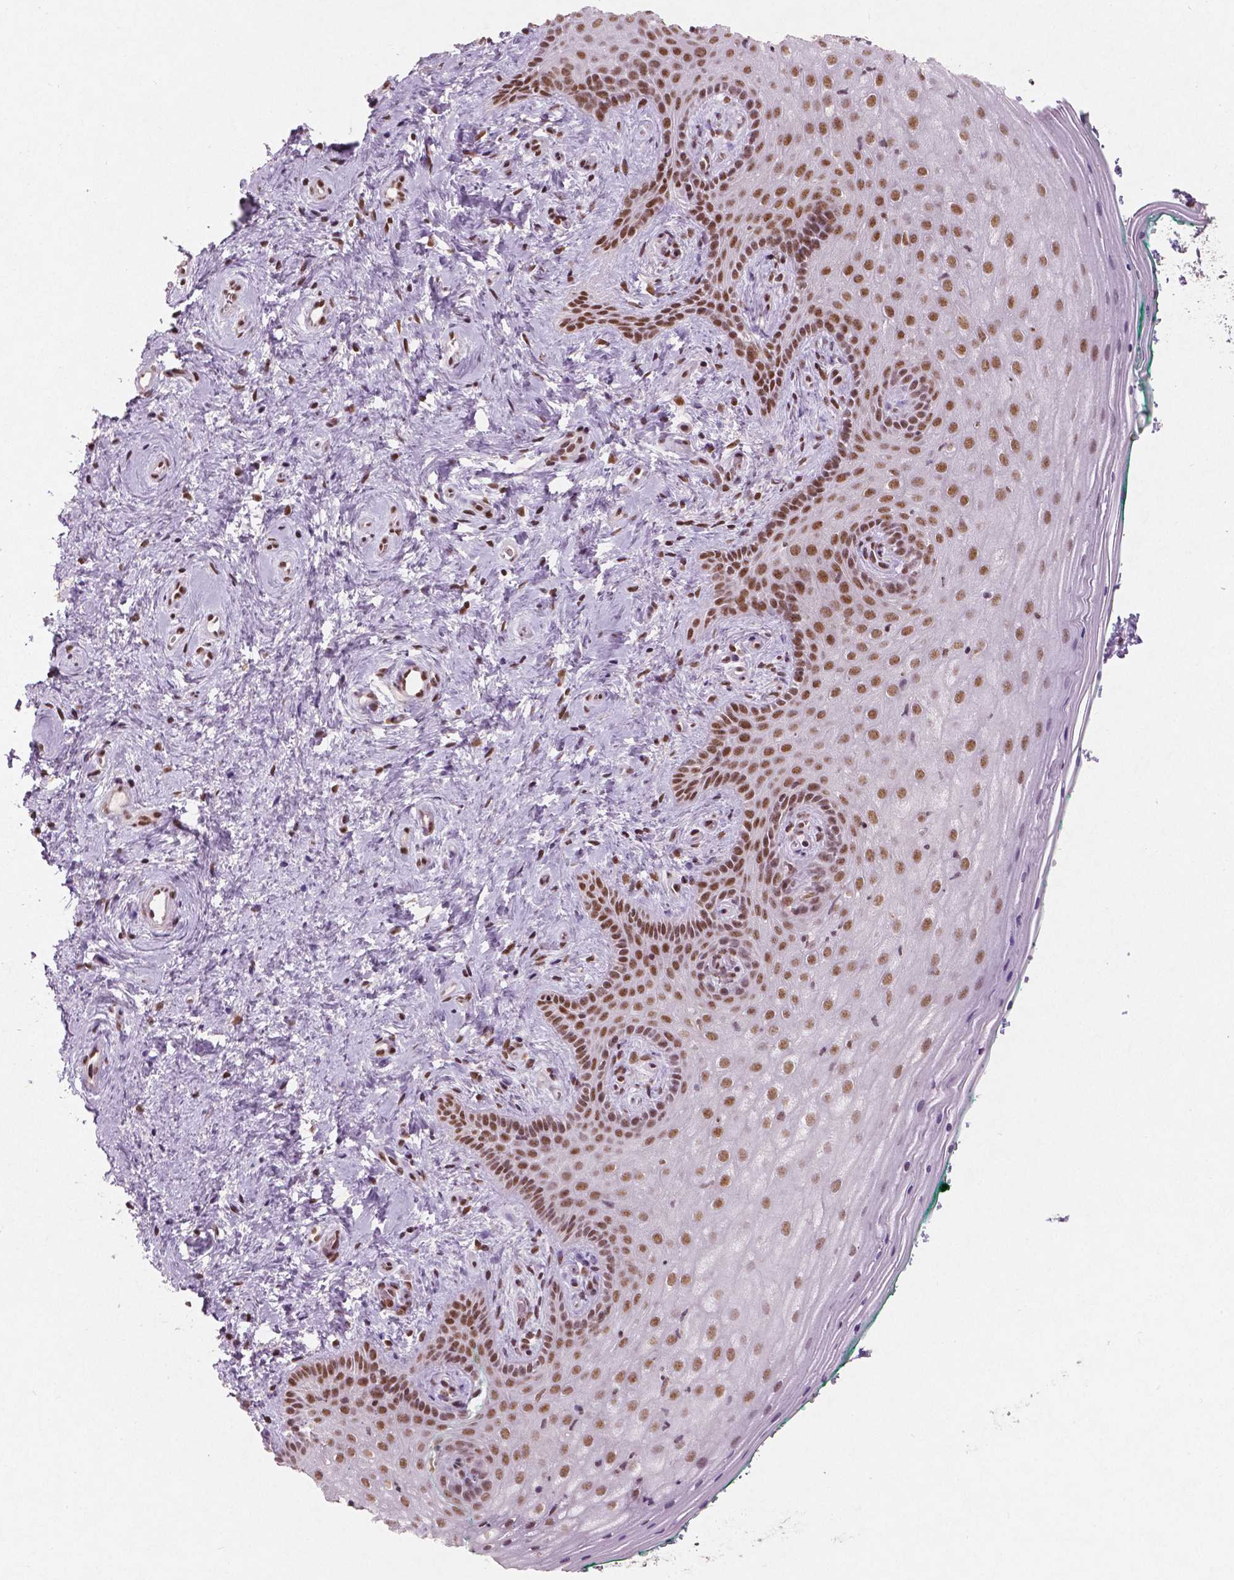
{"staining": {"intensity": "moderate", "quantity": "25%-75%", "location": "nuclear"}, "tissue": "vagina", "cell_type": "Squamous epithelial cells", "image_type": "normal", "snomed": [{"axis": "morphology", "description": "Normal tissue, NOS"}, {"axis": "topography", "description": "Vagina"}], "caption": "Squamous epithelial cells display medium levels of moderate nuclear expression in approximately 25%-75% of cells in normal human vagina.", "gene": "BRD4", "patient": {"sex": "female", "age": 45}}